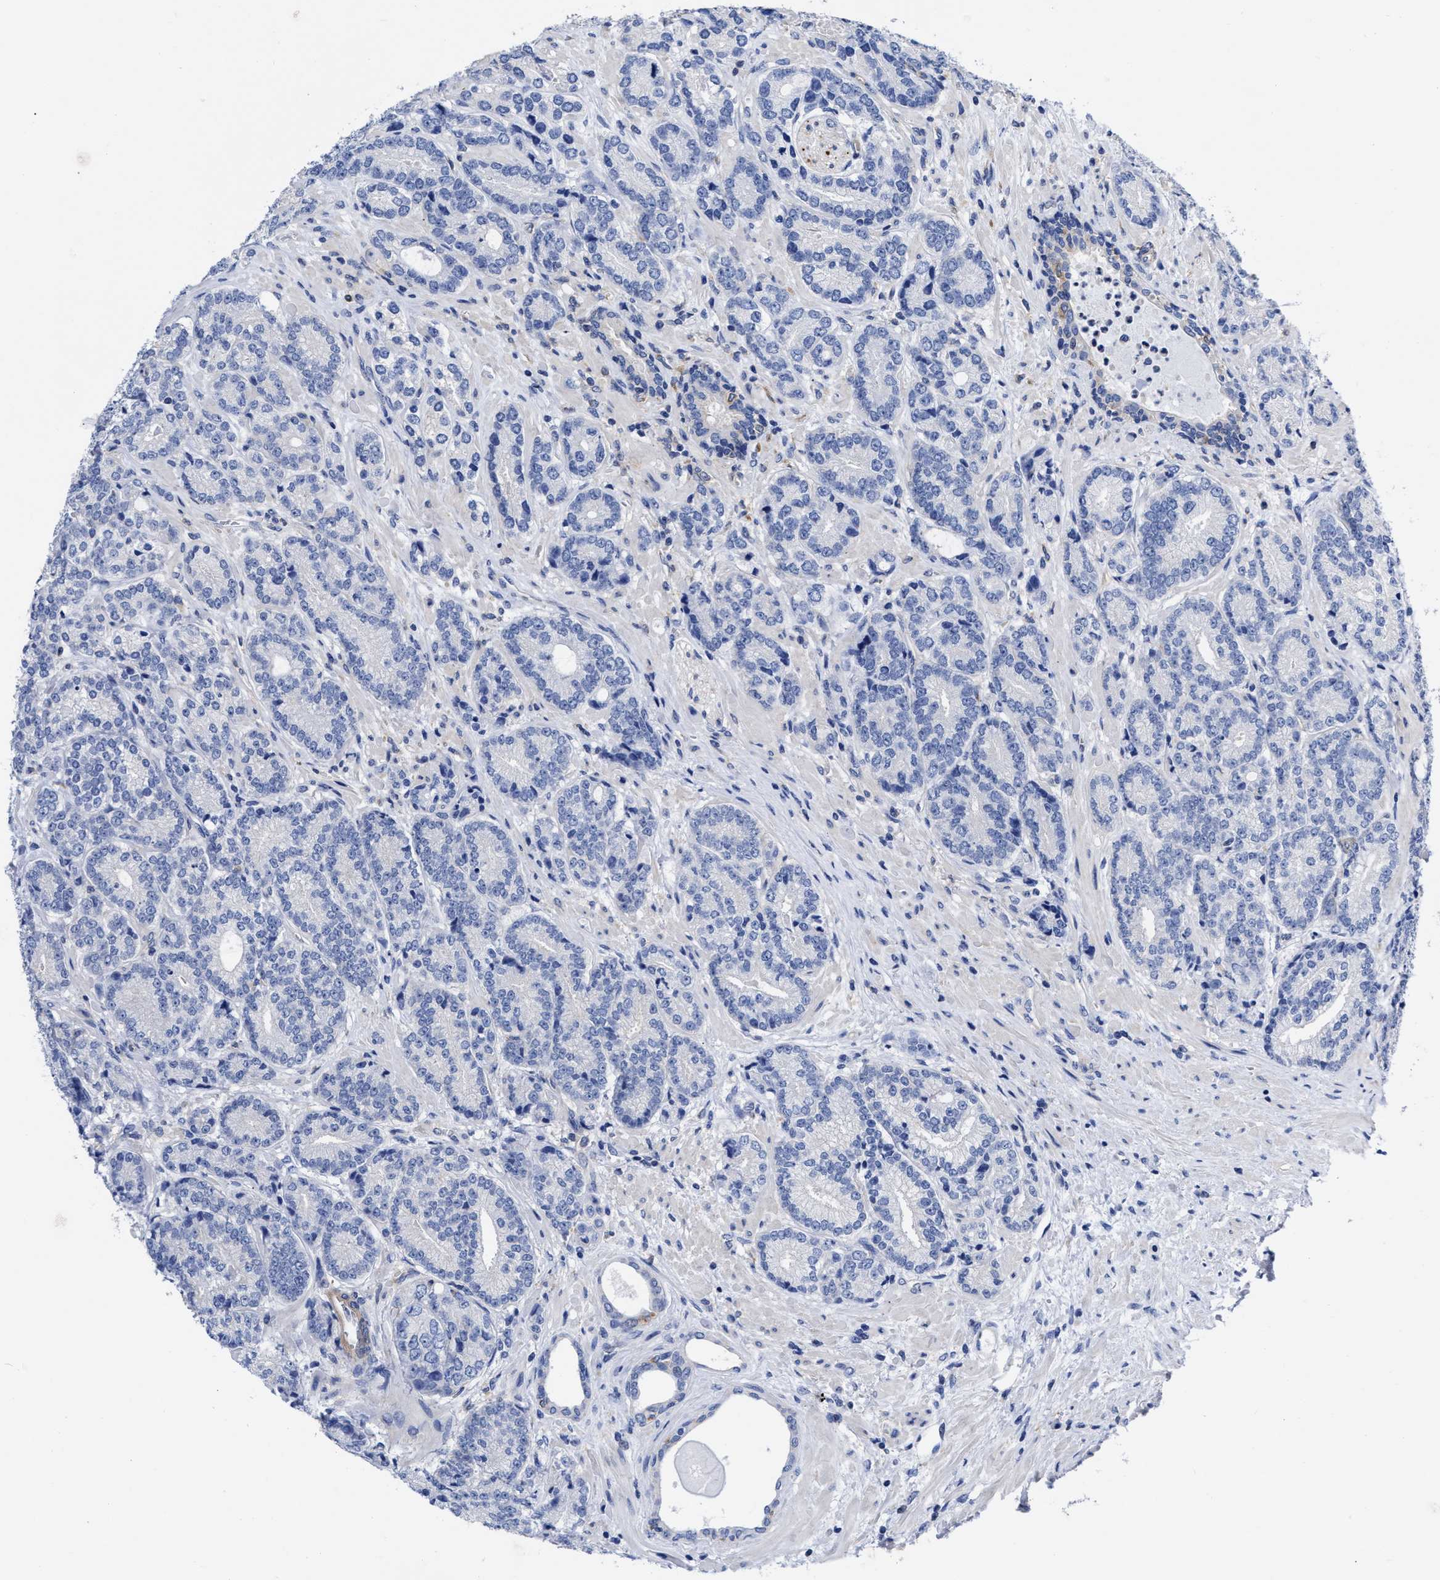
{"staining": {"intensity": "negative", "quantity": "none", "location": "none"}, "tissue": "prostate cancer", "cell_type": "Tumor cells", "image_type": "cancer", "snomed": [{"axis": "morphology", "description": "Adenocarcinoma, High grade"}, {"axis": "topography", "description": "Prostate"}], "caption": "An image of prostate cancer (high-grade adenocarcinoma) stained for a protein demonstrates no brown staining in tumor cells.", "gene": "IRAG2", "patient": {"sex": "male", "age": 61}}